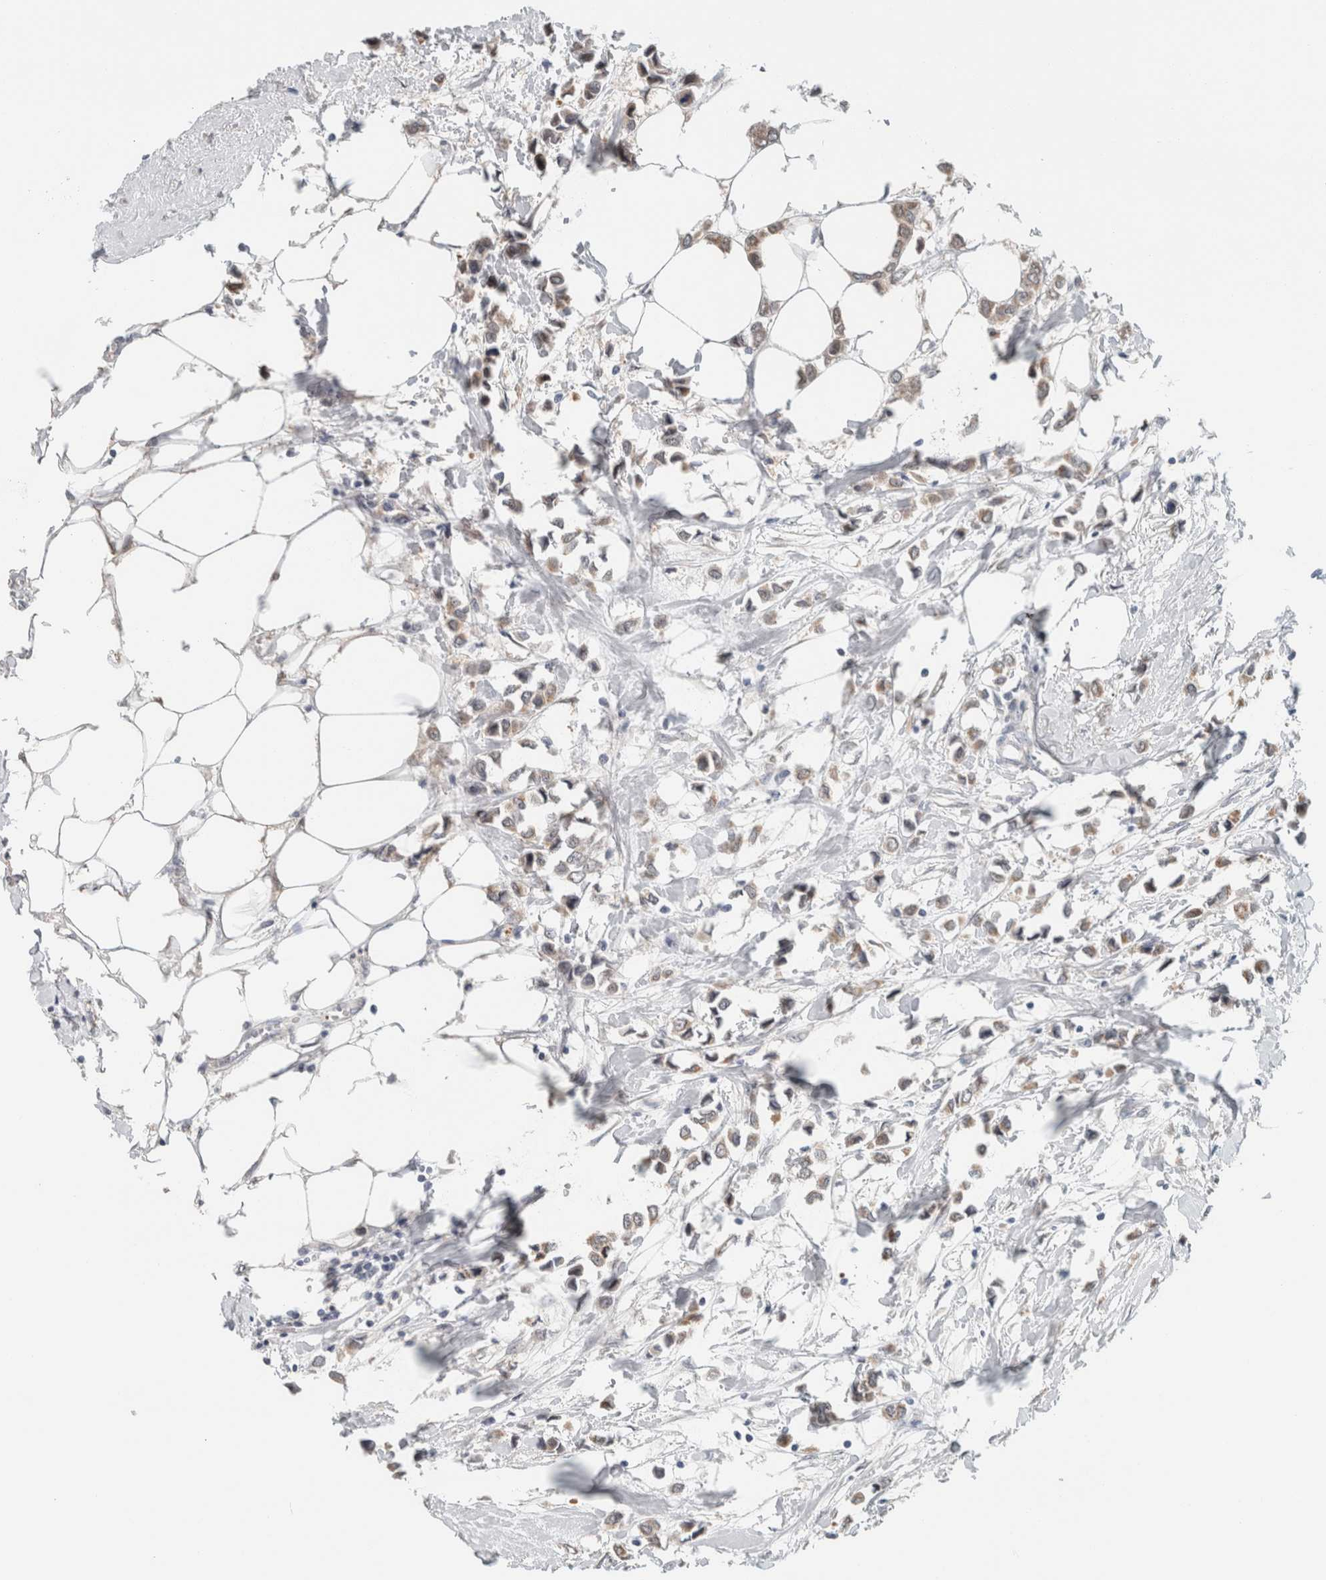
{"staining": {"intensity": "weak", "quantity": ">75%", "location": "cytoplasmic/membranous"}, "tissue": "breast cancer", "cell_type": "Tumor cells", "image_type": "cancer", "snomed": [{"axis": "morphology", "description": "Lobular carcinoma"}, {"axis": "topography", "description": "Breast"}], "caption": "This is a photomicrograph of IHC staining of breast lobular carcinoma, which shows weak positivity in the cytoplasmic/membranous of tumor cells.", "gene": "CRAT", "patient": {"sex": "female", "age": 51}}